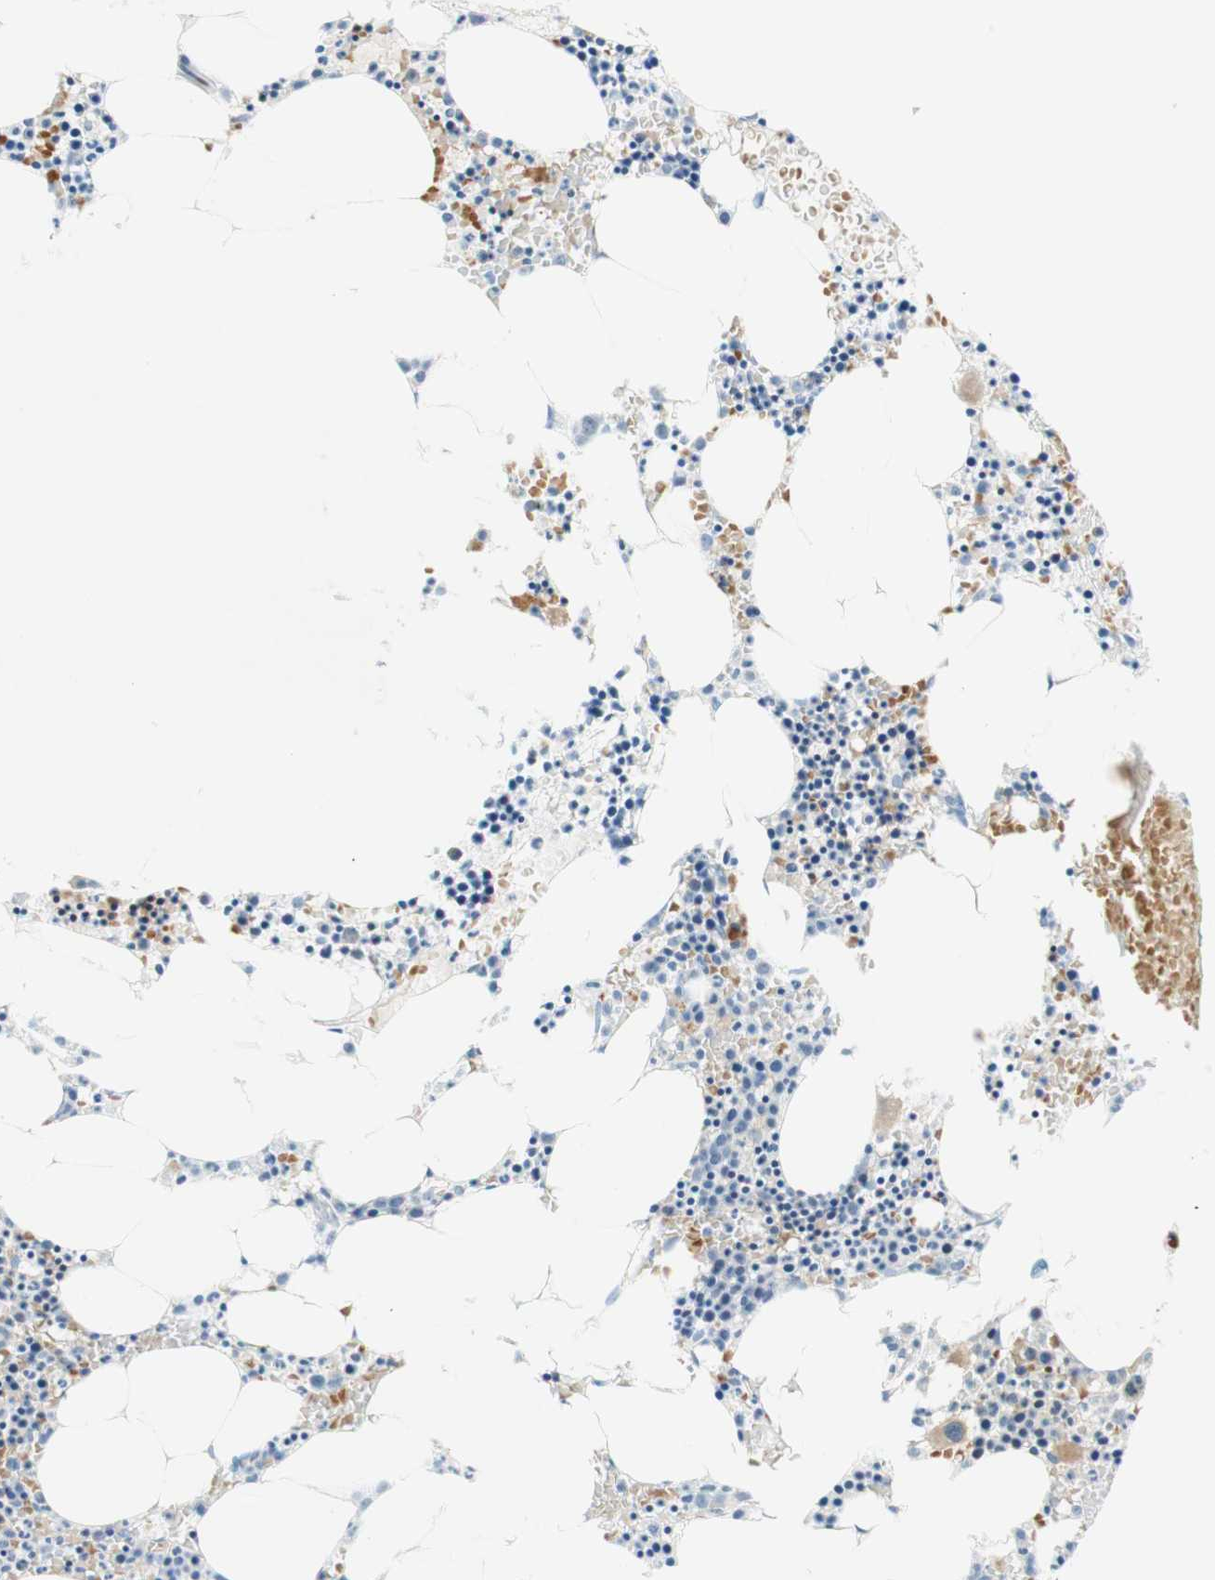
{"staining": {"intensity": "moderate", "quantity": "25%-75%", "location": "cytoplasmic/membranous,nuclear"}, "tissue": "bone marrow", "cell_type": "Hematopoietic cells", "image_type": "normal", "snomed": [{"axis": "morphology", "description": "Normal tissue, NOS"}, {"axis": "morphology", "description": "Inflammation, NOS"}, {"axis": "topography", "description": "Bone marrow"}], "caption": "The image shows staining of unremarkable bone marrow, revealing moderate cytoplasmic/membranous,nuclear protein expression (brown color) within hematopoietic cells. (Brightfield microscopy of DAB IHC at high magnification).", "gene": "ENTREP2", "patient": {"sex": "male", "age": 14}}